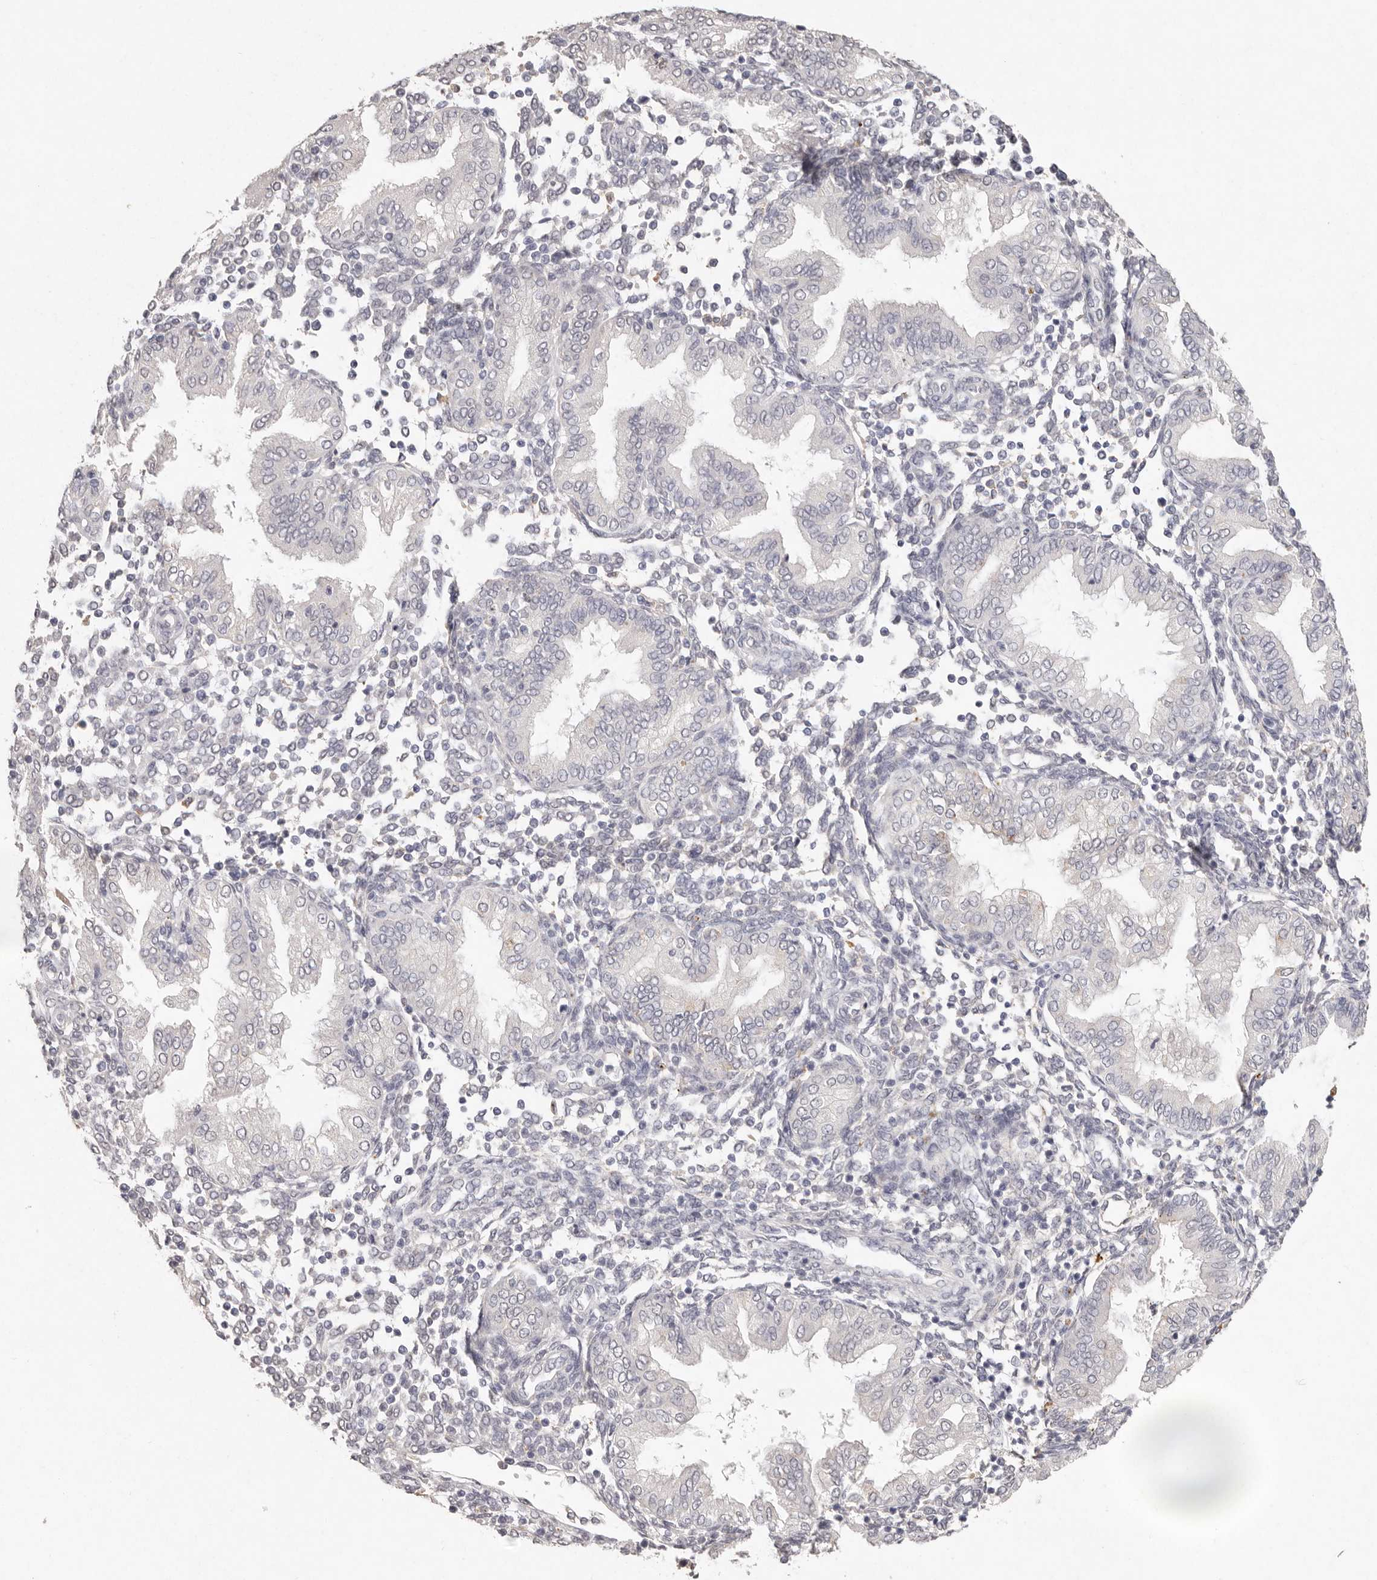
{"staining": {"intensity": "negative", "quantity": "none", "location": "none"}, "tissue": "endometrium", "cell_type": "Cells in endometrial stroma", "image_type": "normal", "snomed": [{"axis": "morphology", "description": "Normal tissue, NOS"}, {"axis": "topography", "description": "Endometrium"}], "caption": "Cells in endometrial stroma show no significant expression in benign endometrium. (DAB (3,3'-diaminobenzidine) immunohistochemistry visualized using brightfield microscopy, high magnification).", "gene": "FAM185A", "patient": {"sex": "female", "age": 53}}